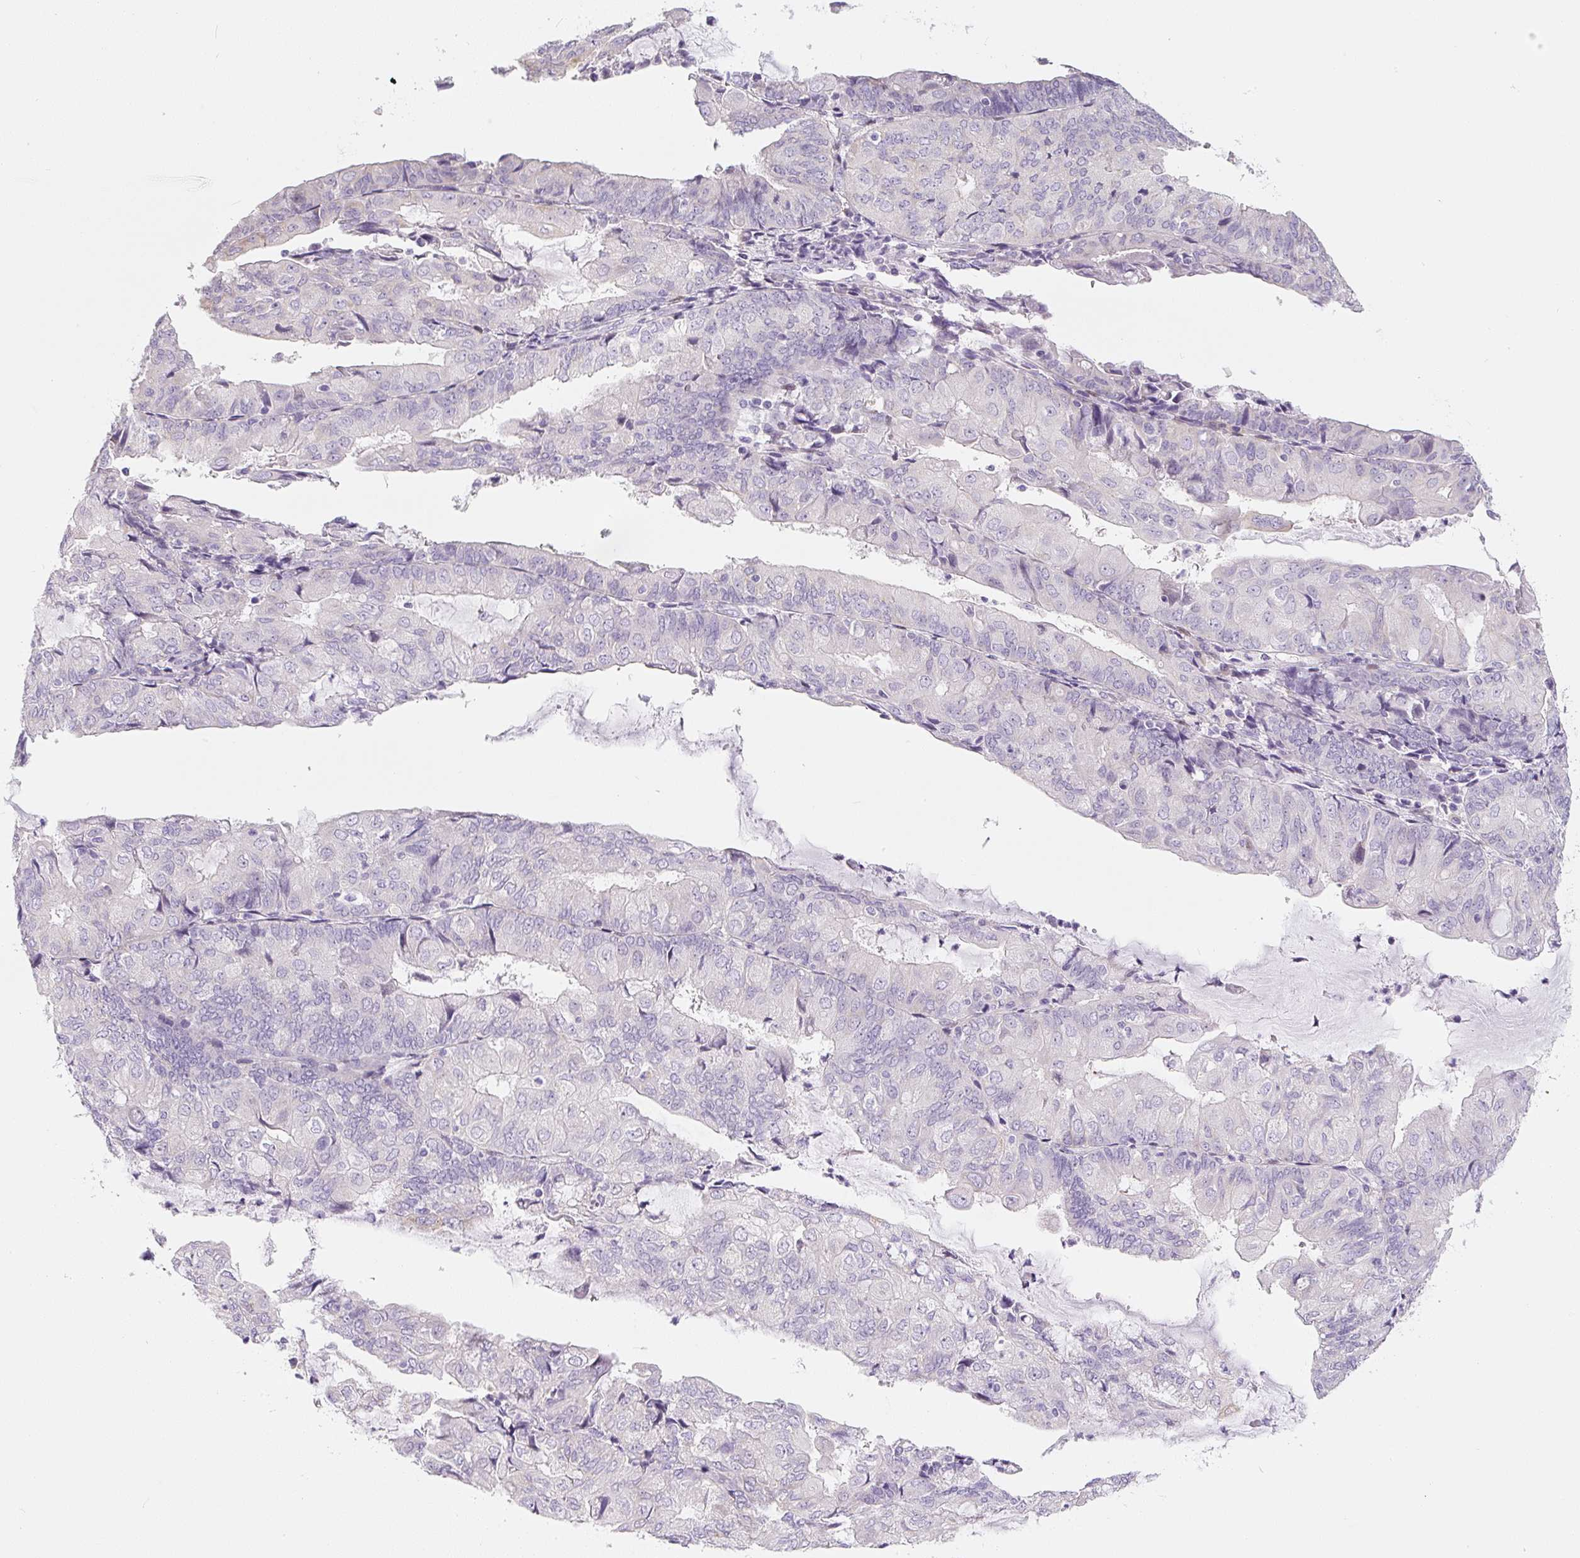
{"staining": {"intensity": "negative", "quantity": "none", "location": "none"}, "tissue": "endometrial cancer", "cell_type": "Tumor cells", "image_type": "cancer", "snomed": [{"axis": "morphology", "description": "Adenocarcinoma, NOS"}, {"axis": "topography", "description": "Endometrium"}], "caption": "Human endometrial cancer (adenocarcinoma) stained for a protein using immunohistochemistry (IHC) exhibits no staining in tumor cells.", "gene": "PWWP3B", "patient": {"sex": "female", "age": 81}}